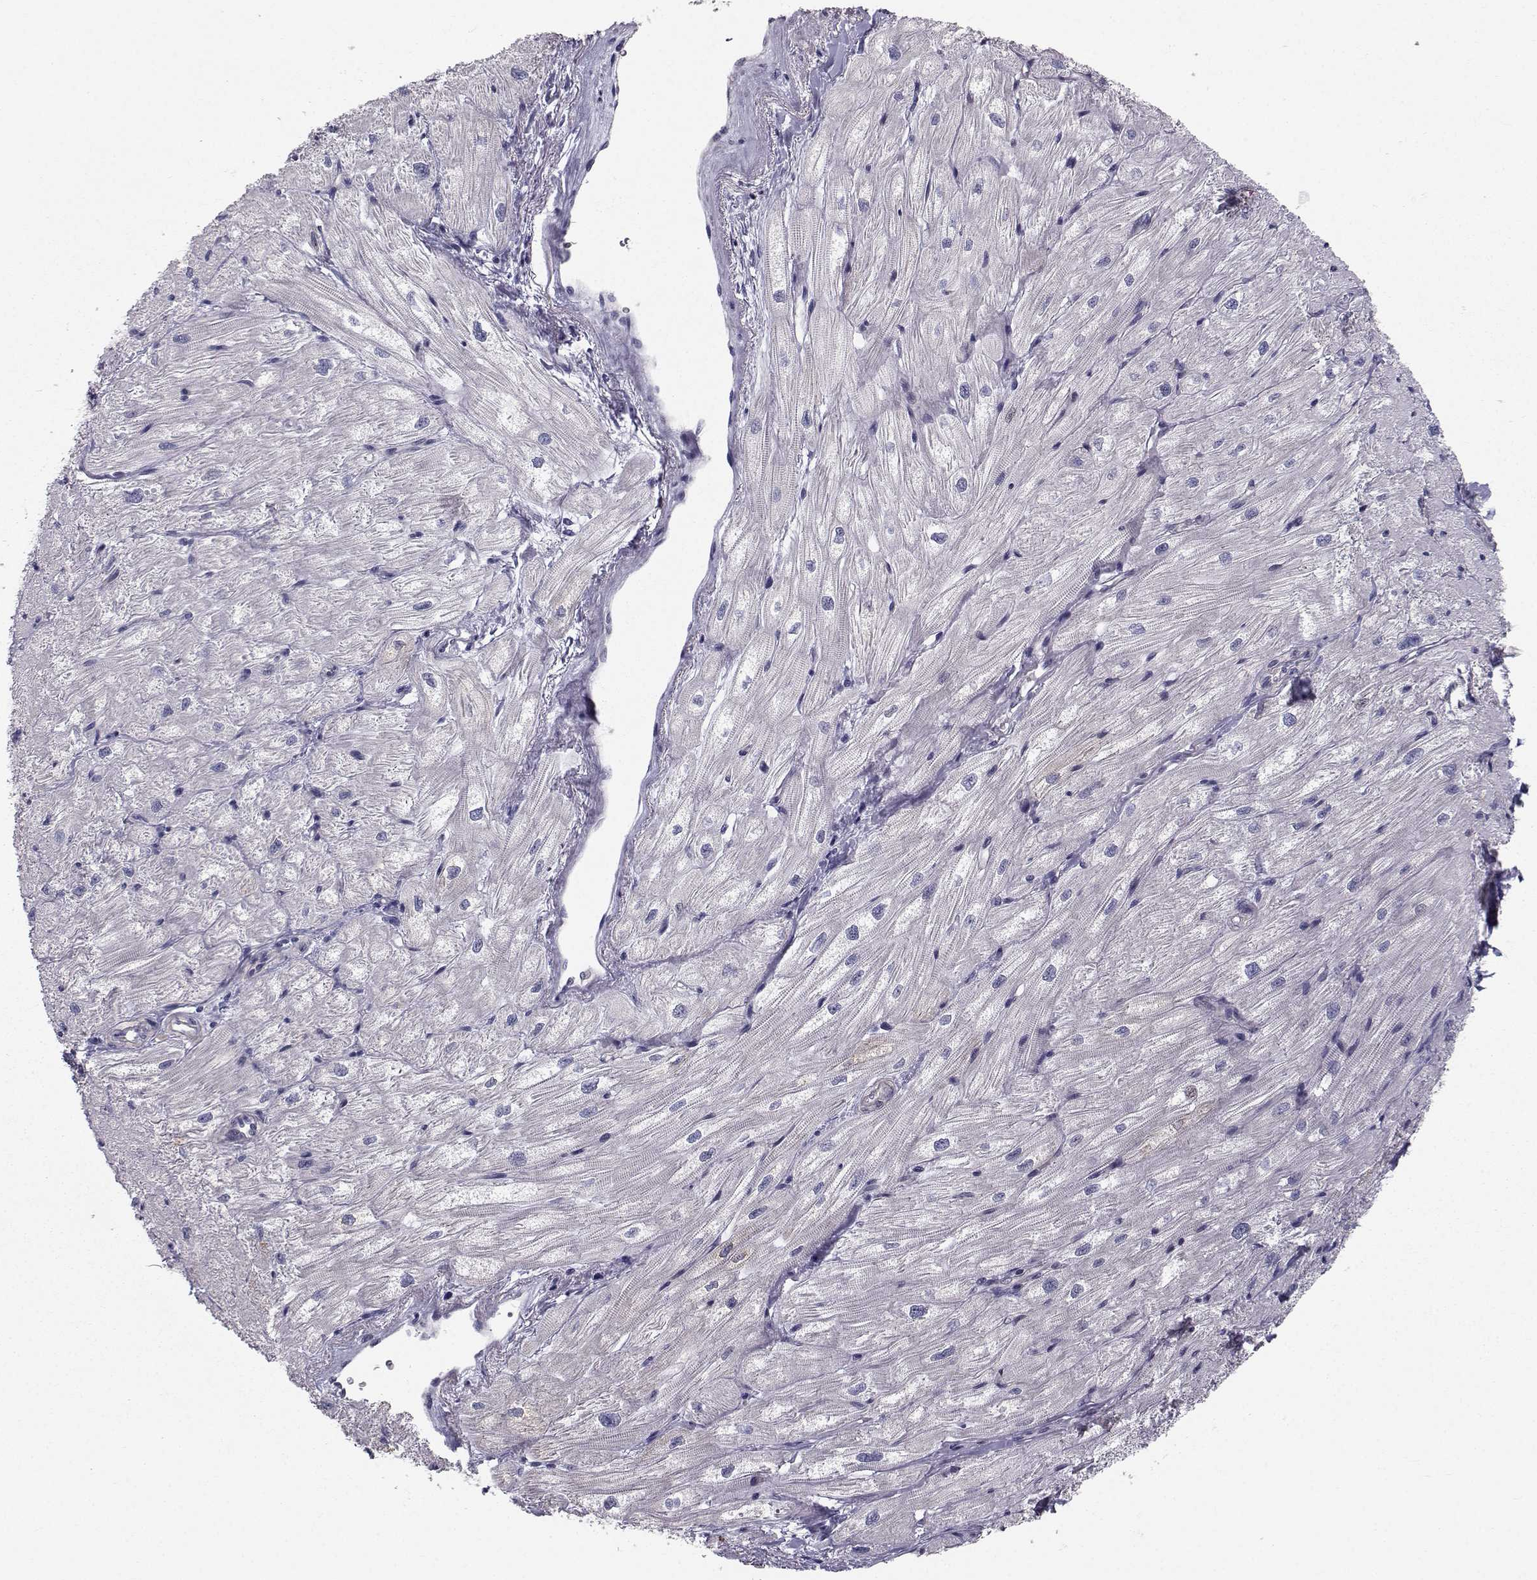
{"staining": {"intensity": "negative", "quantity": "none", "location": "none"}, "tissue": "heart muscle", "cell_type": "Cardiomyocytes", "image_type": "normal", "snomed": [{"axis": "morphology", "description": "Normal tissue, NOS"}, {"axis": "topography", "description": "Heart"}], "caption": "High power microscopy micrograph of an immunohistochemistry (IHC) image of unremarkable heart muscle, revealing no significant positivity in cardiomyocytes.", "gene": "HSP90AB1", "patient": {"sex": "male", "age": 57}}